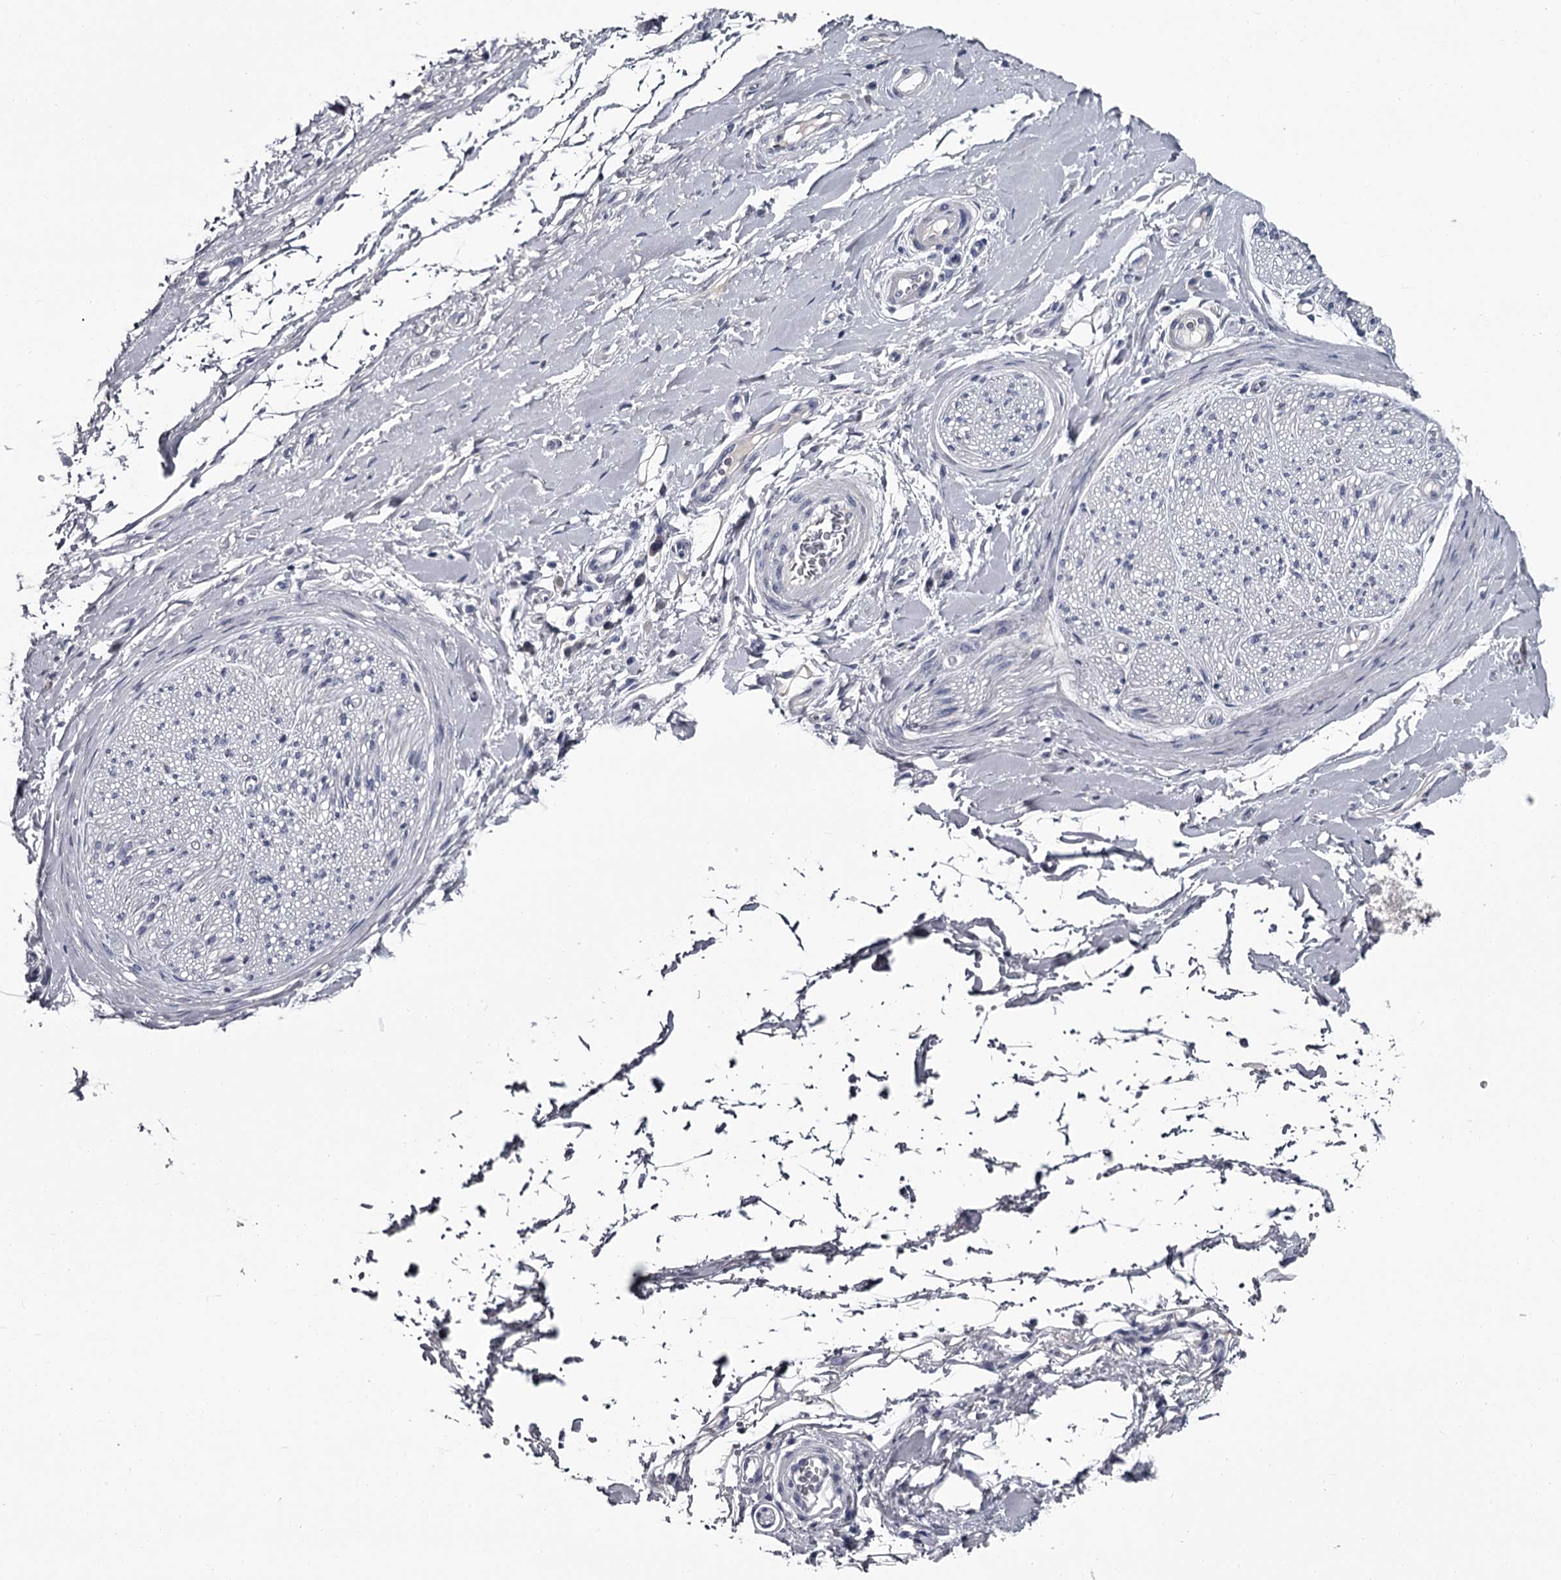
{"staining": {"intensity": "negative", "quantity": "none", "location": "none"}, "tissue": "adipose tissue", "cell_type": "Adipocytes", "image_type": "normal", "snomed": [{"axis": "morphology", "description": "Normal tissue, NOS"}, {"axis": "morphology", "description": "Adenocarcinoma, NOS"}, {"axis": "topography", "description": "Stomach, upper"}, {"axis": "topography", "description": "Peripheral nerve tissue"}], "caption": "The photomicrograph displays no significant positivity in adipocytes of adipose tissue.", "gene": "DAO", "patient": {"sex": "male", "age": 62}}